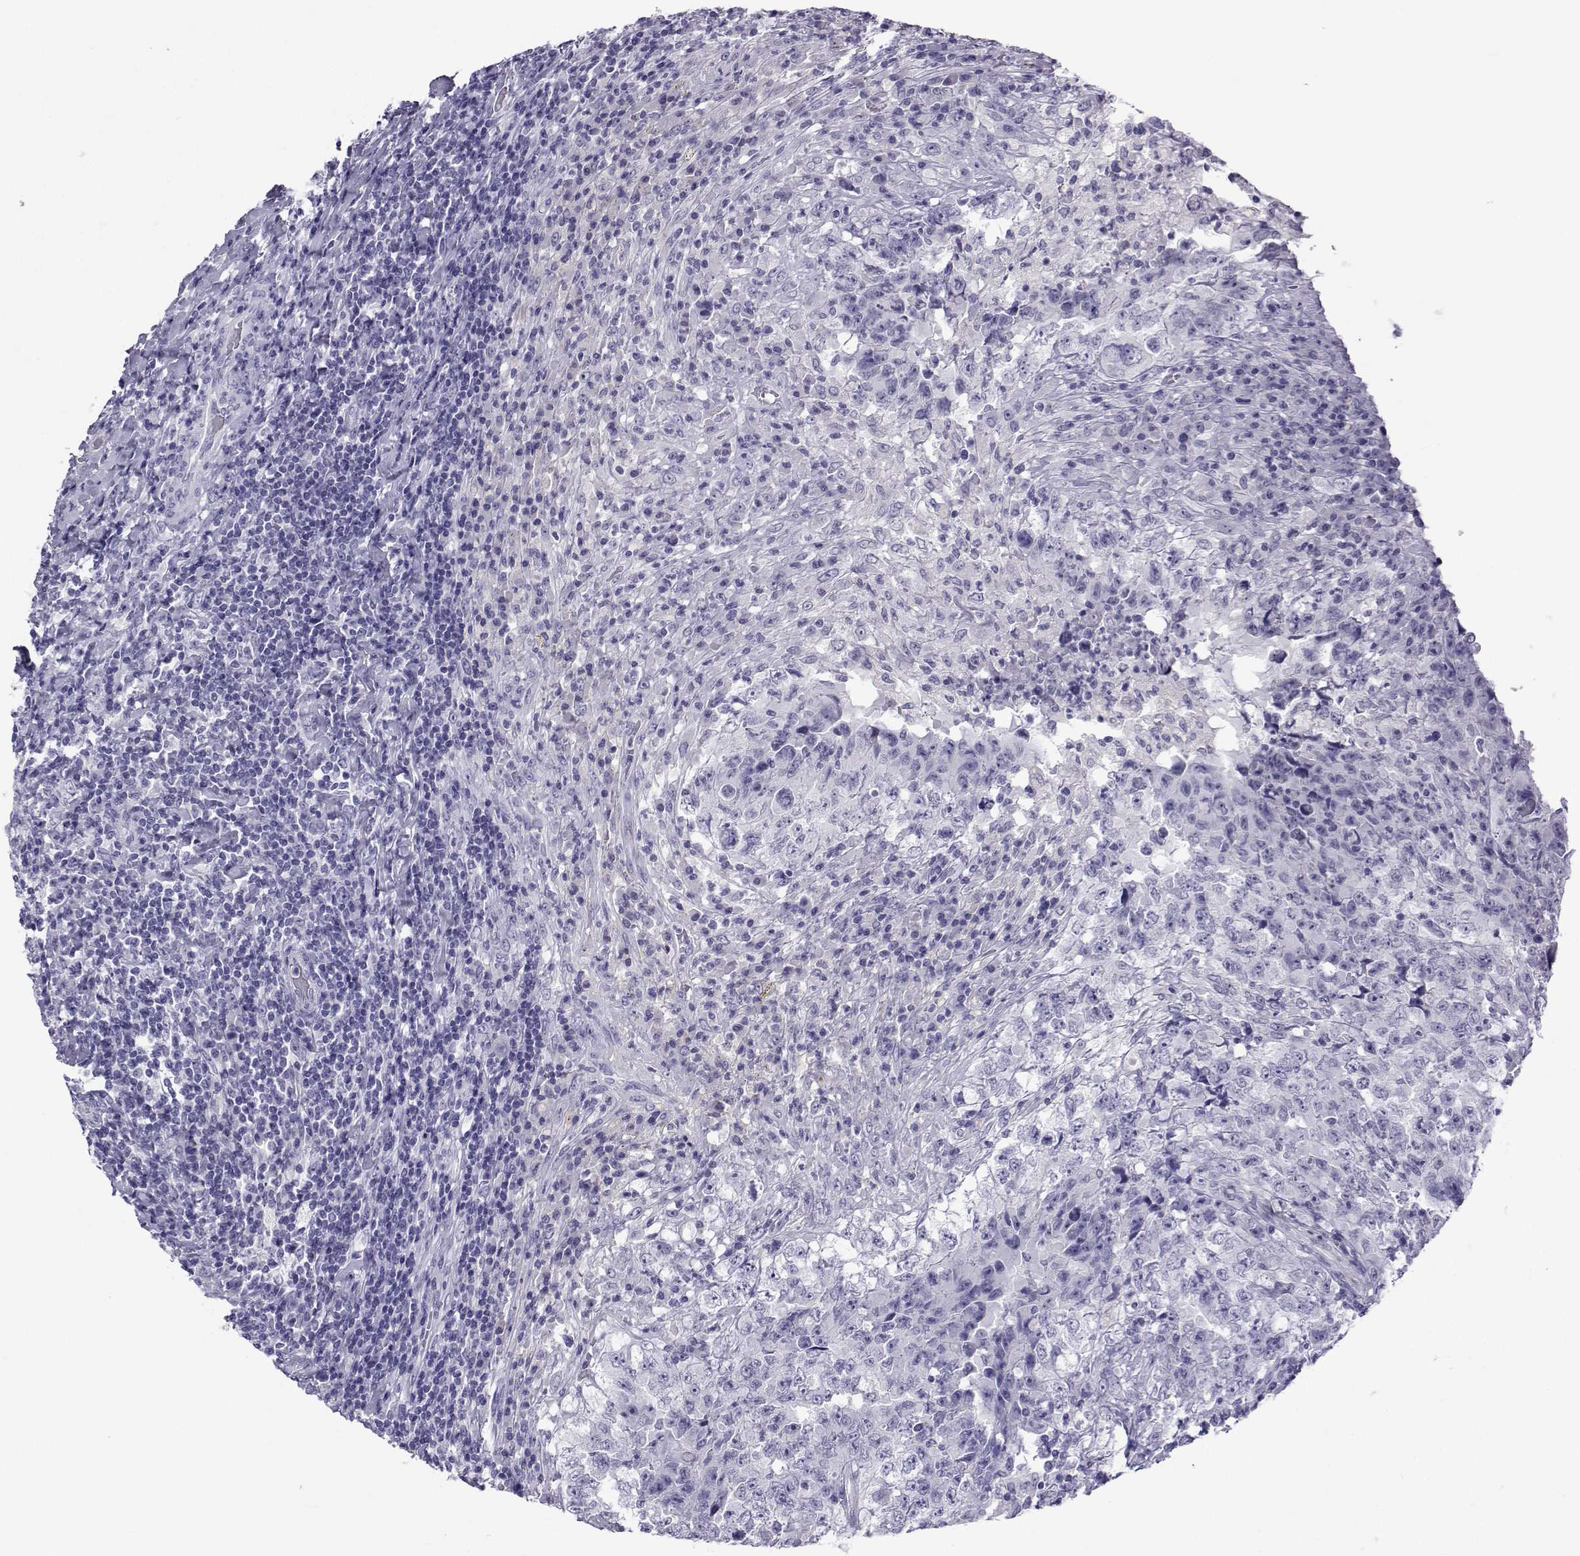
{"staining": {"intensity": "negative", "quantity": "none", "location": "none"}, "tissue": "testis cancer", "cell_type": "Tumor cells", "image_type": "cancer", "snomed": [{"axis": "morphology", "description": "Necrosis, NOS"}, {"axis": "morphology", "description": "Carcinoma, Embryonal, NOS"}, {"axis": "topography", "description": "Testis"}], "caption": "The IHC photomicrograph has no significant staining in tumor cells of embryonal carcinoma (testis) tissue. (DAB (3,3'-diaminobenzidine) immunohistochemistry with hematoxylin counter stain).", "gene": "ACTL7A", "patient": {"sex": "male", "age": 19}}